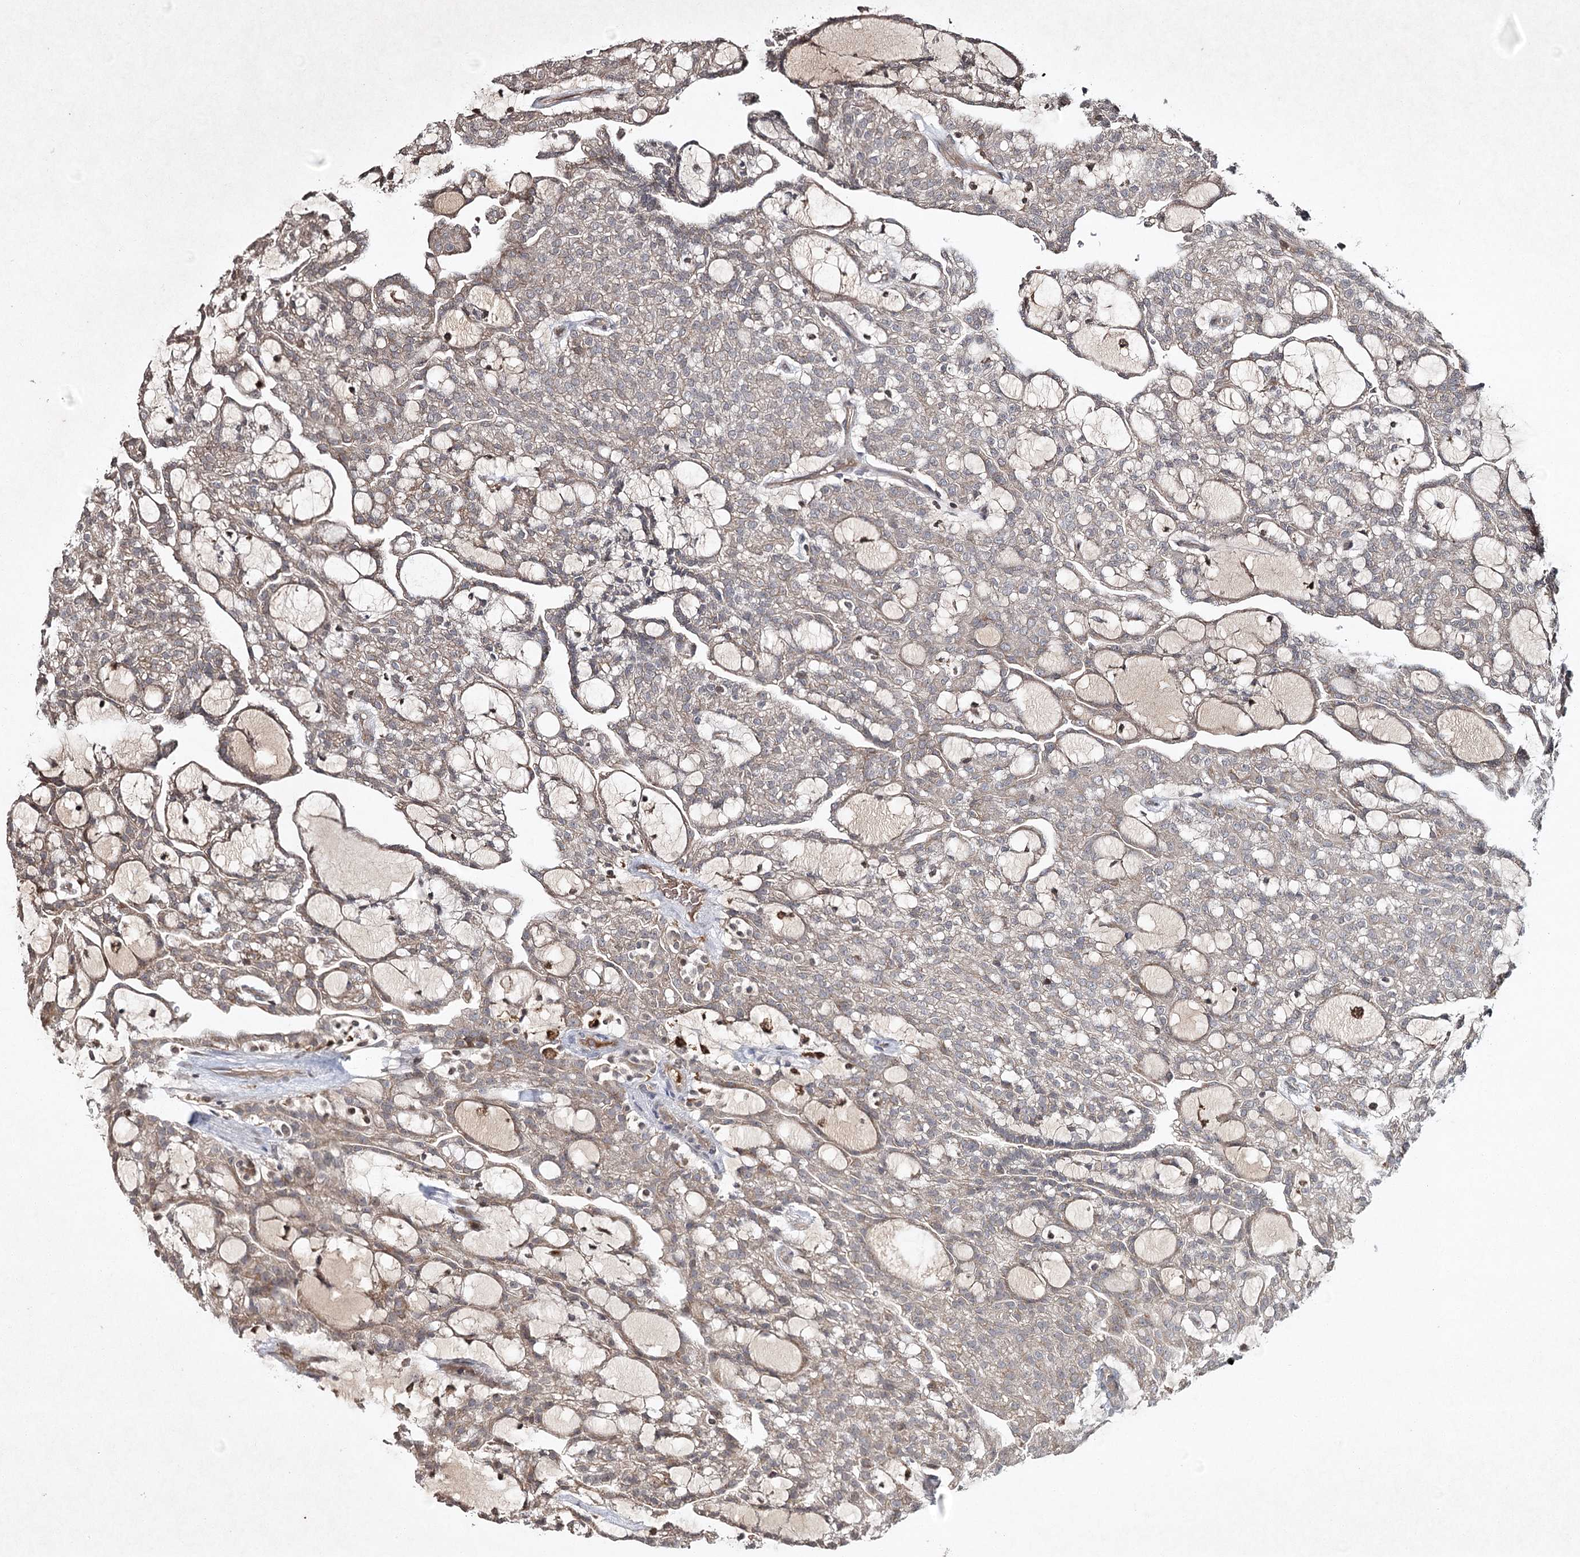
{"staining": {"intensity": "moderate", "quantity": "25%-75%", "location": "cytoplasmic/membranous"}, "tissue": "renal cancer", "cell_type": "Tumor cells", "image_type": "cancer", "snomed": [{"axis": "morphology", "description": "Adenocarcinoma, NOS"}, {"axis": "topography", "description": "Kidney"}], "caption": "Moderate cytoplasmic/membranous positivity is identified in about 25%-75% of tumor cells in adenocarcinoma (renal).", "gene": "CYP2B6", "patient": {"sex": "male", "age": 63}}